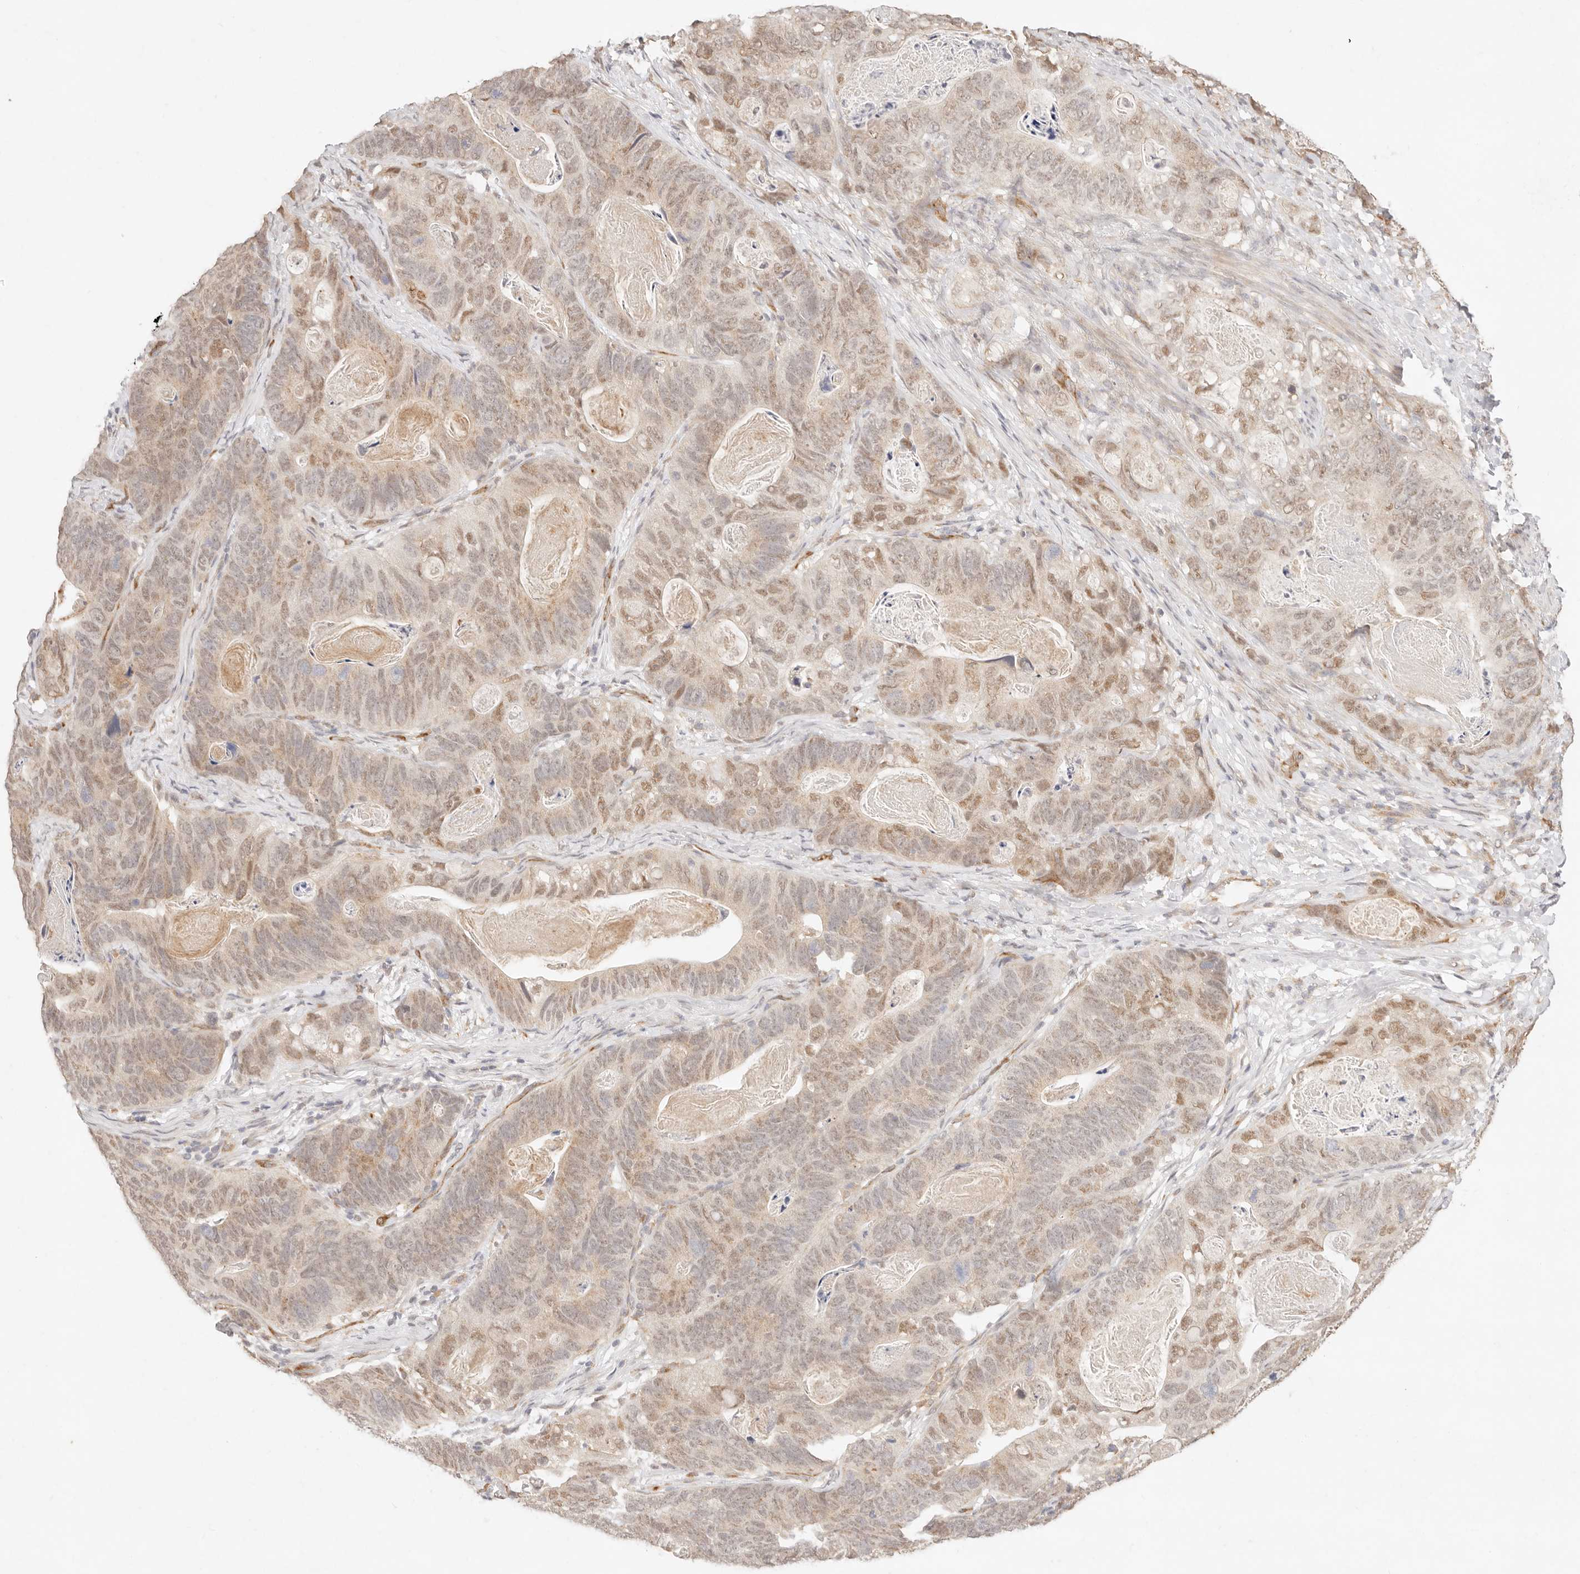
{"staining": {"intensity": "moderate", "quantity": "25%-75%", "location": "nuclear"}, "tissue": "stomach cancer", "cell_type": "Tumor cells", "image_type": "cancer", "snomed": [{"axis": "morphology", "description": "Normal tissue, NOS"}, {"axis": "morphology", "description": "Adenocarcinoma, NOS"}, {"axis": "topography", "description": "Stomach"}], "caption": "Stomach cancer (adenocarcinoma) stained for a protein (brown) reveals moderate nuclear positive staining in about 25%-75% of tumor cells.", "gene": "GPR156", "patient": {"sex": "female", "age": 89}}